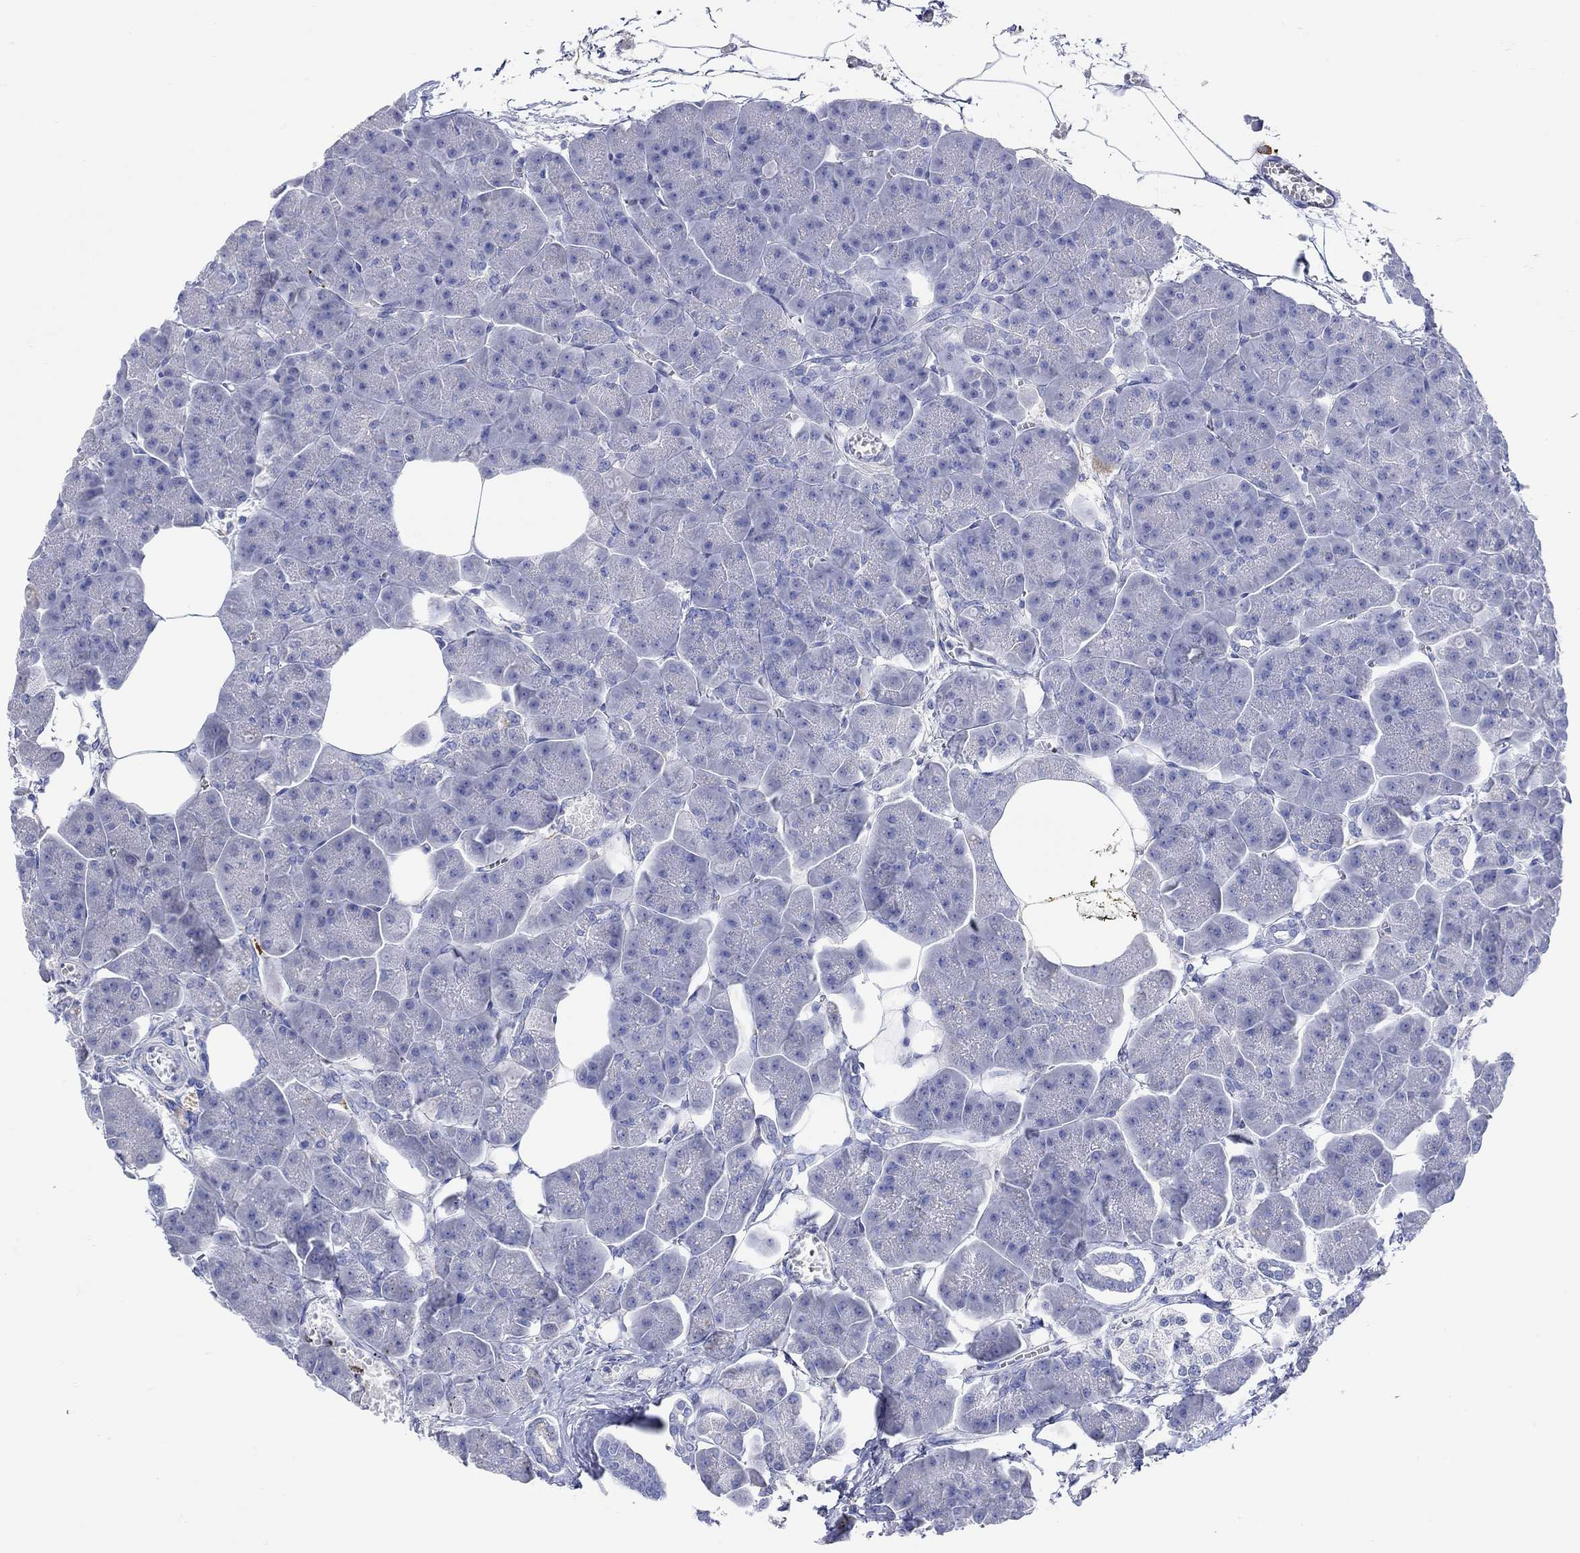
{"staining": {"intensity": "negative", "quantity": "none", "location": "none"}, "tissue": "pancreas", "cell_type": "Exocrine glandular cells", "image_type": "normal", "snomed": [{"axis": "morphology", "description": "Normal tissue, NOS"}, {"axis": "topography", "description": "Adipose tissue"}, {"axis": "topography", "description": "Pancreas"}, {"axis": "topography", "description": "Peripheral nerve tissue"}], "caption": "IHC photomicrograph of normal human pancreas stained for a protein (brown), which demonstrates no expression in exocrine glandular cells.", "gene": "P2RY6", "patient": {"sex": "female", "age": 58}}